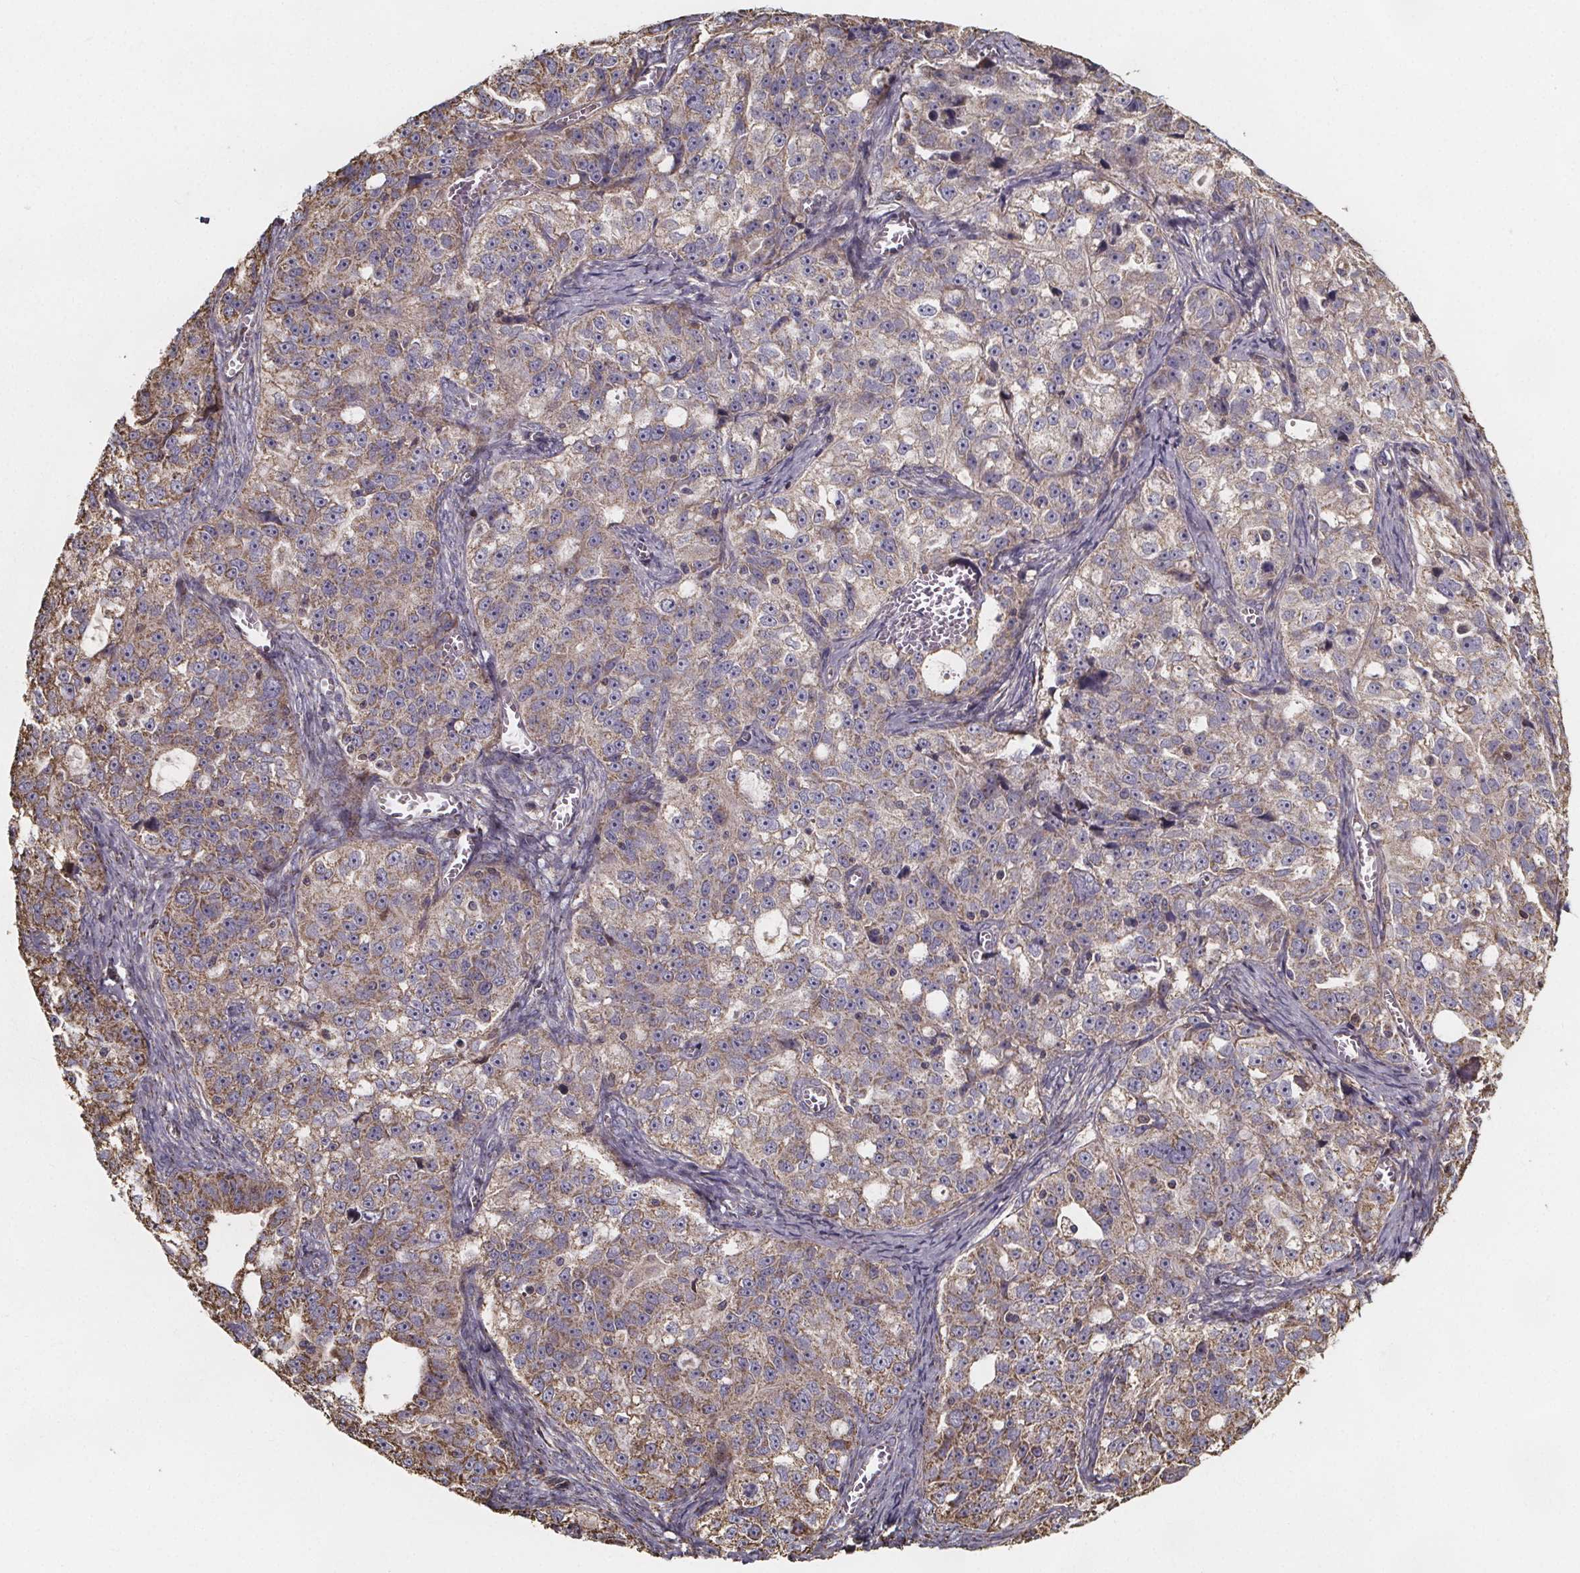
{"staining": {"intensity": "moderate", "quantity": ">75%", "location": "cytoplasmic/membranous"}, "tissue": "ovarian cancer", "cell_type": "Tumor cells", "image_type": "cancer", "snomed": [{"axis": "morphology", "description": "Cystadenocarcinoma, serous, NOS"}, {"axis": "topography", "description": "Ovary"}], "caption": "Tumor cells exhibit medium levels of moderate cytoplasmic/membranous staining in approximately >75% of cells in human ovarian serous cystadenocarcinoma.", "gene": "SLC35D2", "patient": {"sex": "female", "age": 51}}